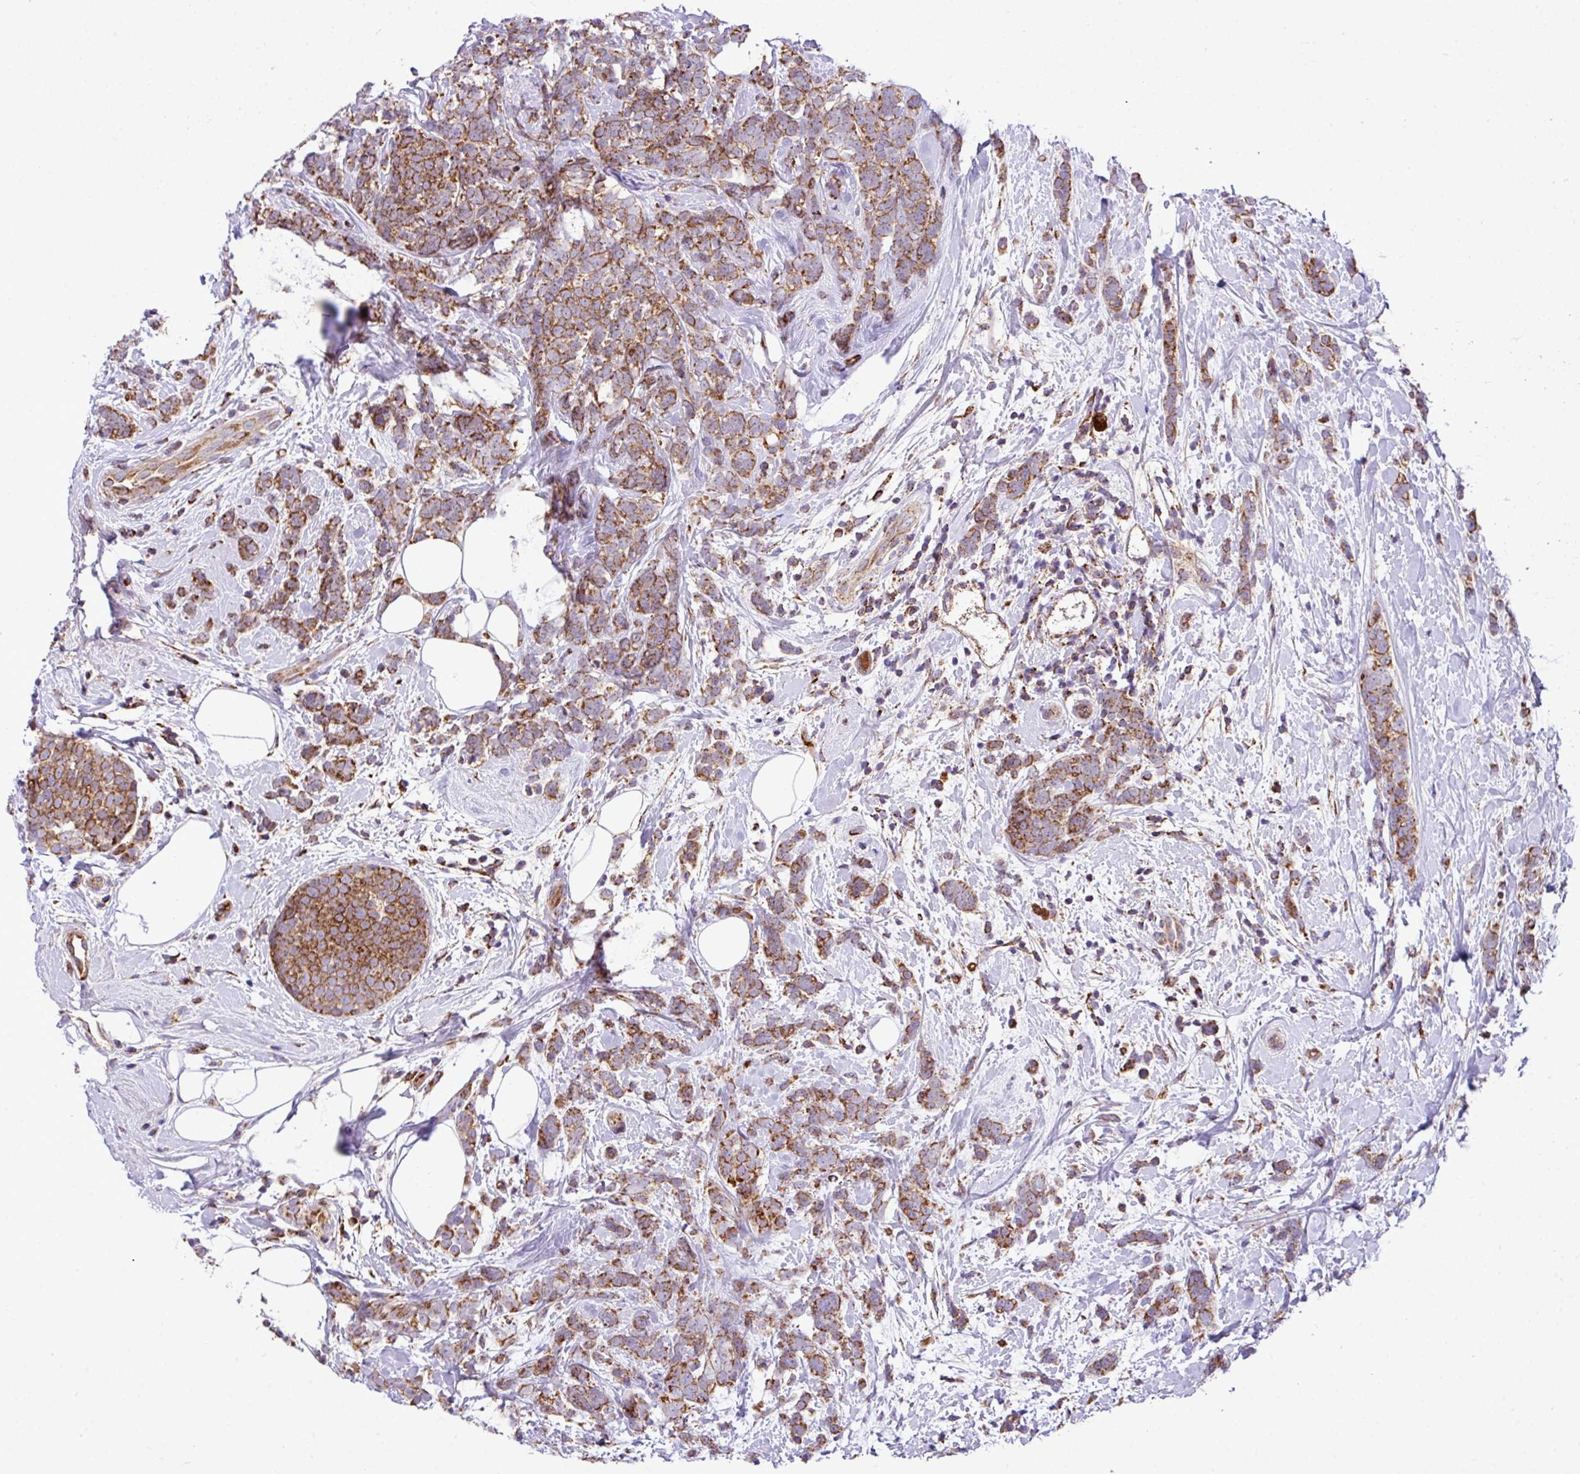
{"staining": {"intensity": "strong", "quantity": ">75%", "location": "cytoplasmic/membranous"}, "tissue": "breast cancer", "cell_type": "Tumor cells", "image_type": "cancer", "snomed": [{"axis": "morphology", "description": "Lobular carcinoma"}, {"axis": "topography", "description": "Breast"}], "caption": "Human breast cancer (lobular carcinoma) stained for a protein (brown) reveals strong cytoplasmic/membranous positive positivity in approximately >75% of tumor cells.", "gene": "ZNF569", "patient": {"sex": "female", "age": 58}}